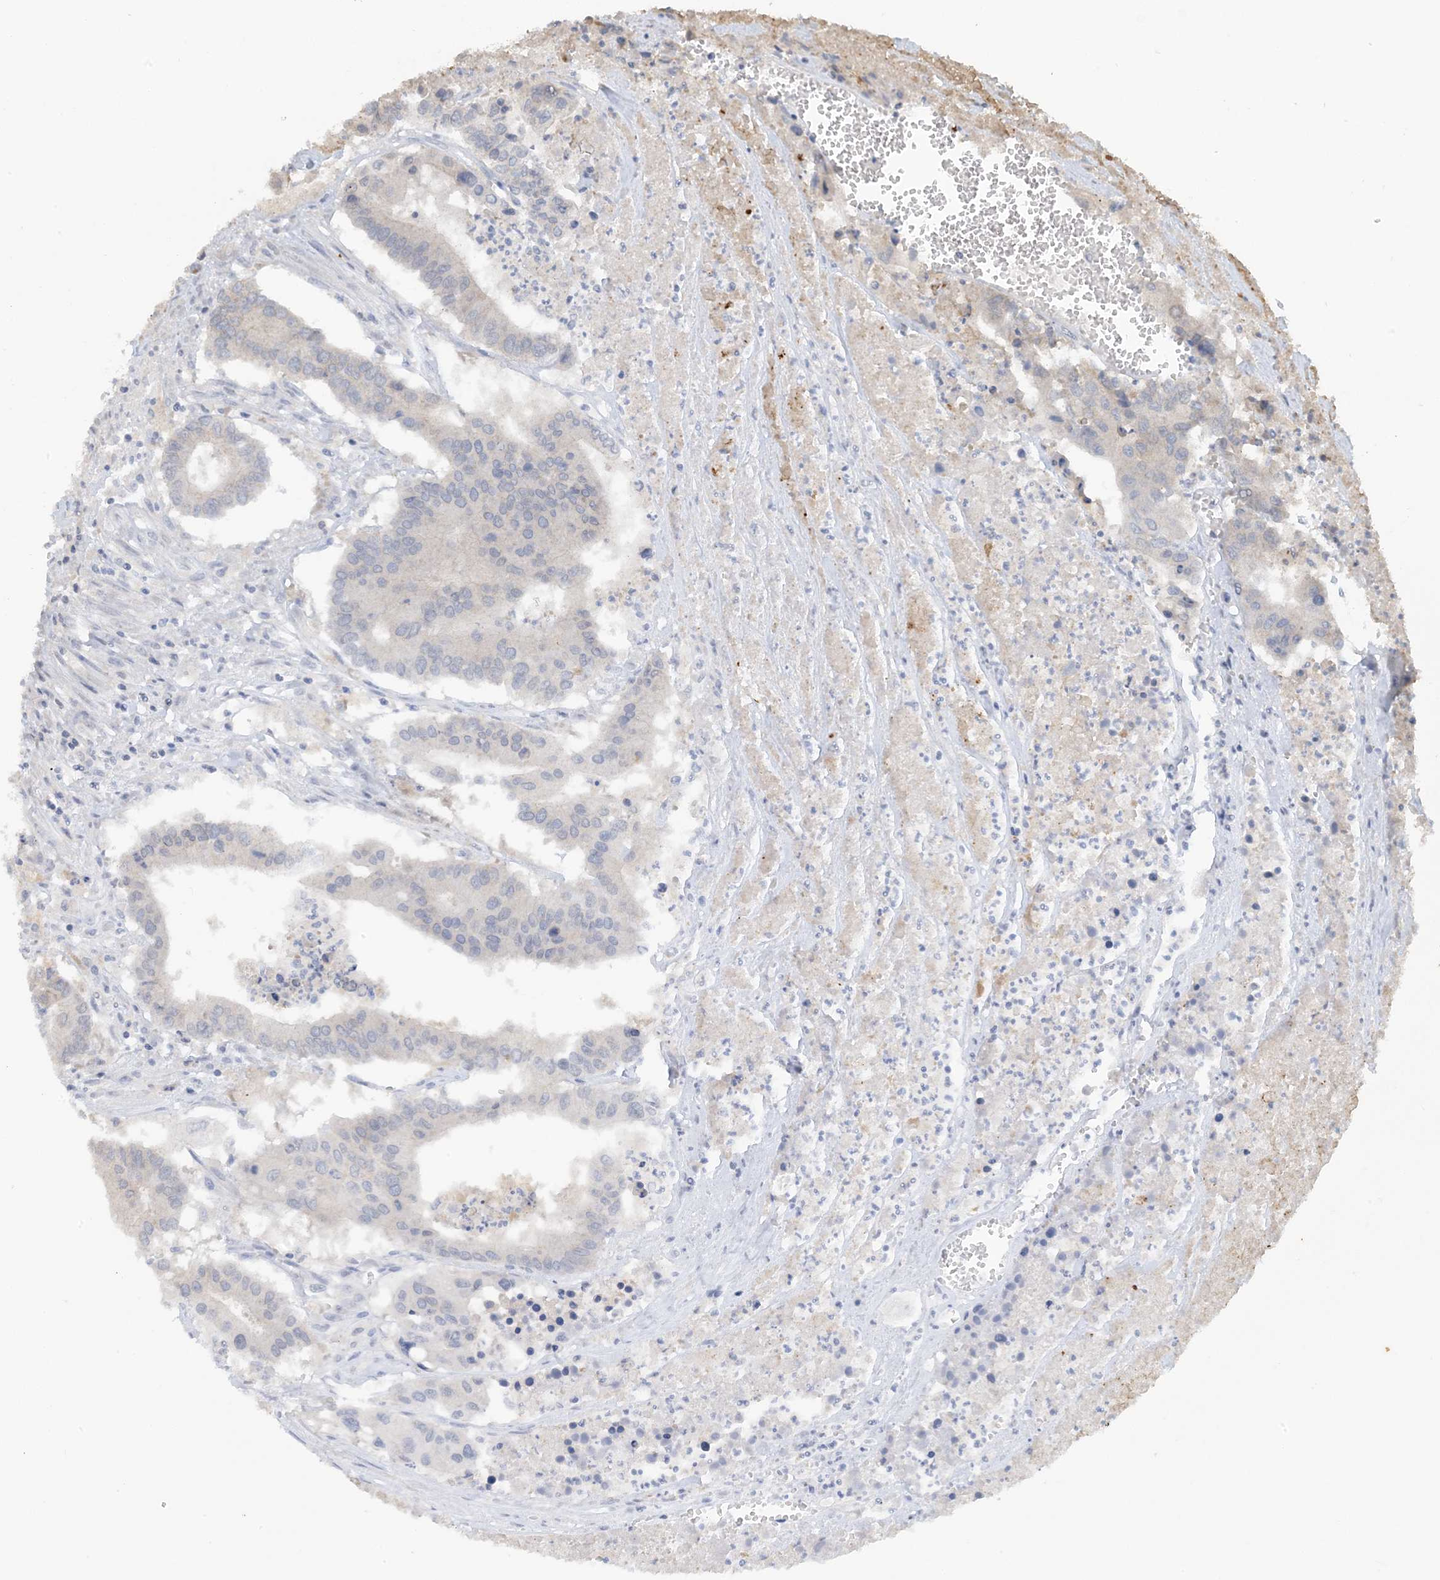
{"staining": {"intensity": "negative", "quantity": "none", "location": "none"}, "tissue": "colorectal cancer", "cell_type": "Tumor cells", "image_type": "cancer", "snomed": [{"axis": "morphology", "description": "Adenocarcinoma, NOS"}, {"axis": "topography", "description": "Colon"}], "caption": "A histopathology image of colorectal cancer (adenocarcinoma) stained for a protein demonstrates no brown staining in tumor cells.", "gene": "ACYP2", "patient": {"sex": "male", "age": 77}}